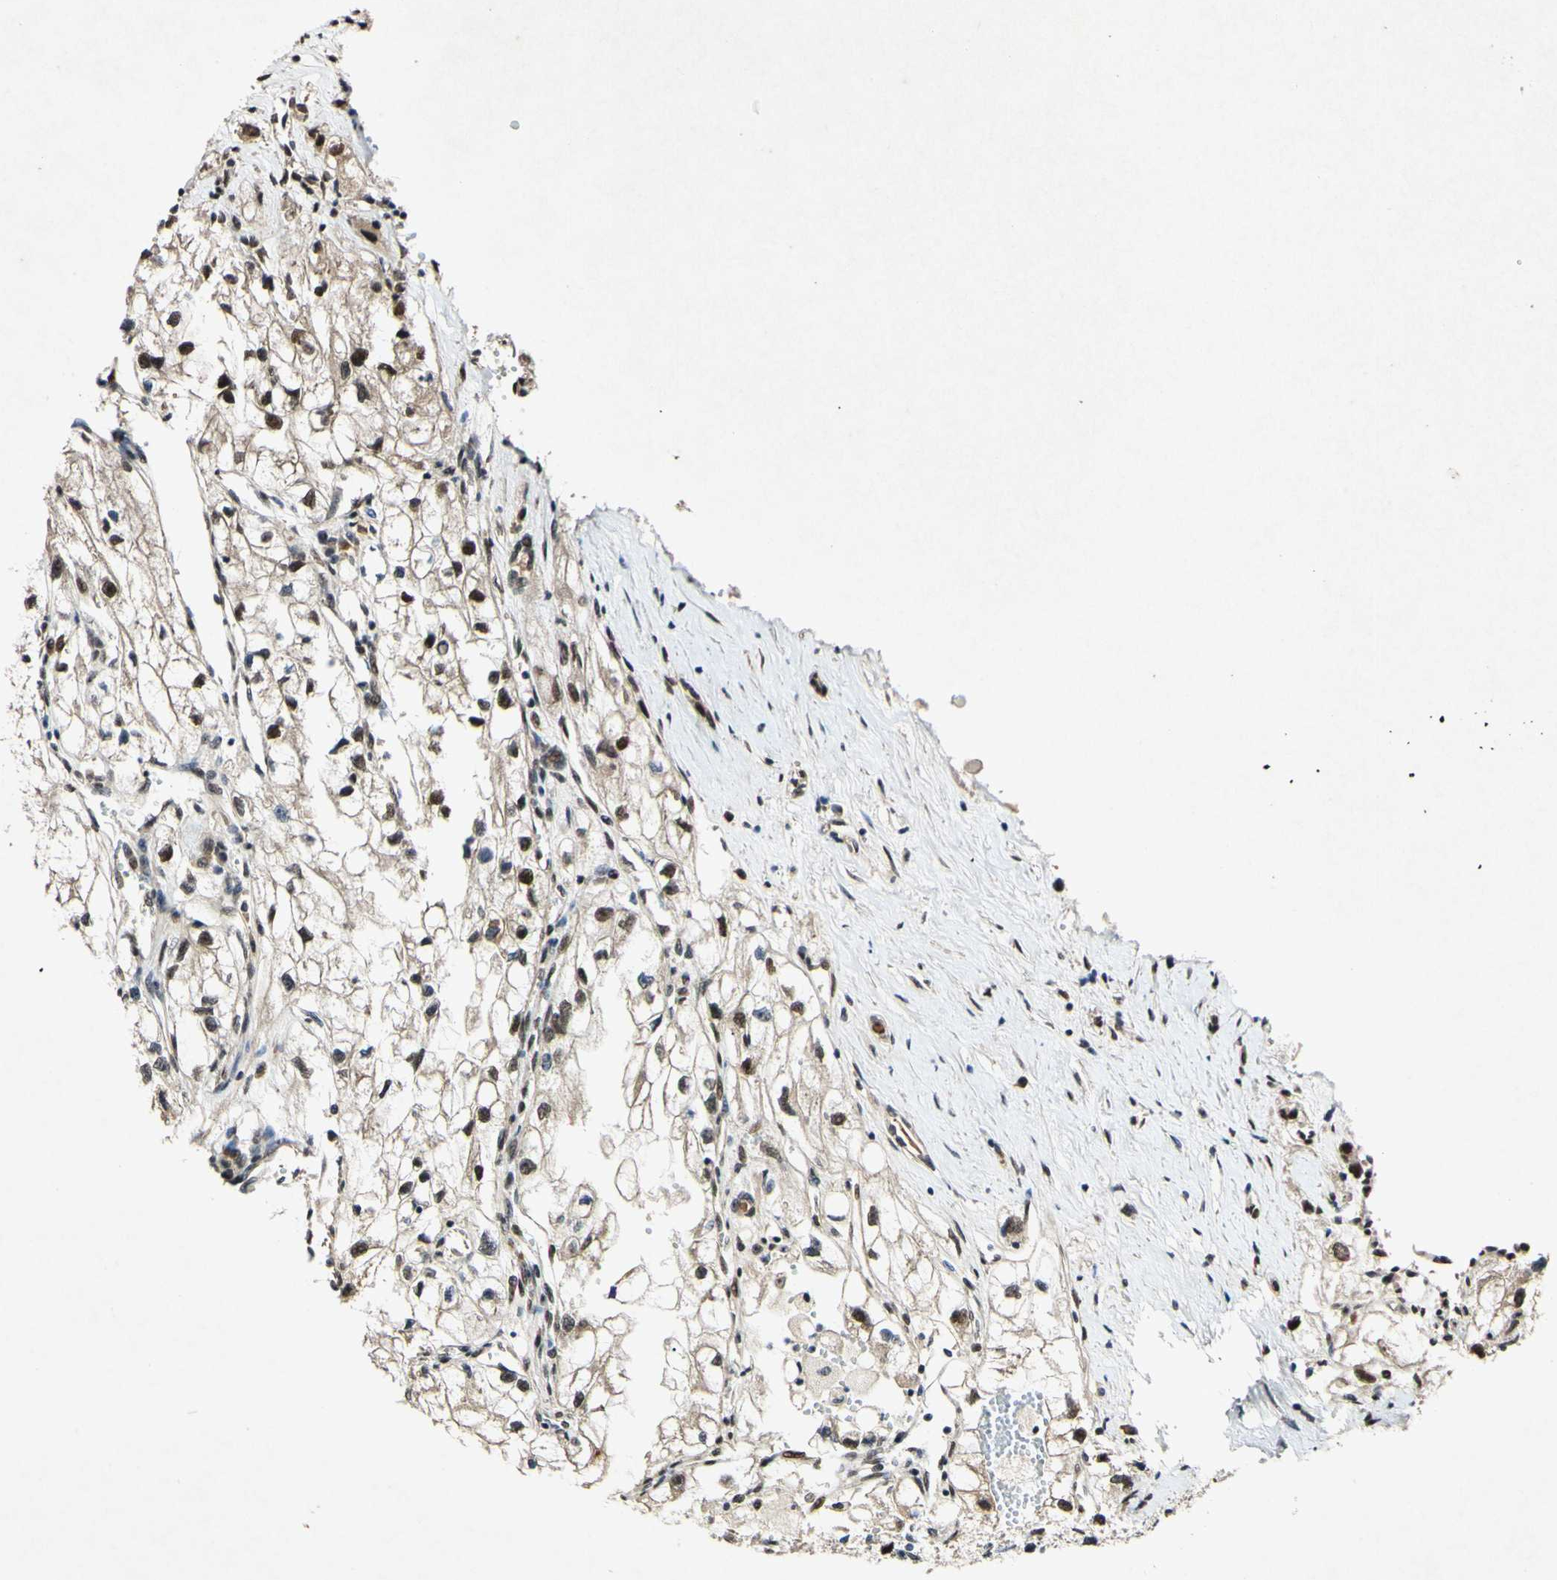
{"staining": {"intensity": "moderate", "quantity": ">75%", "location": "cytoplasmic/membranous,nuclear"}, "tissue": "renal cancer", "cell_type": "Tumor cells", "image_type": "cancer", "snomed": [{"axis": "morphology", "description": "Adenocarcinoma, NOS"}, {"axis": "topography", "description": "Kidney"}], "caption": "Moderate cytoplasmic/membranous and nuclear expression is present in approximately >75% of tumor cells in renal cancer.", "gene": "POLR2F", "patient": {"sex": "female", "age": 70}}